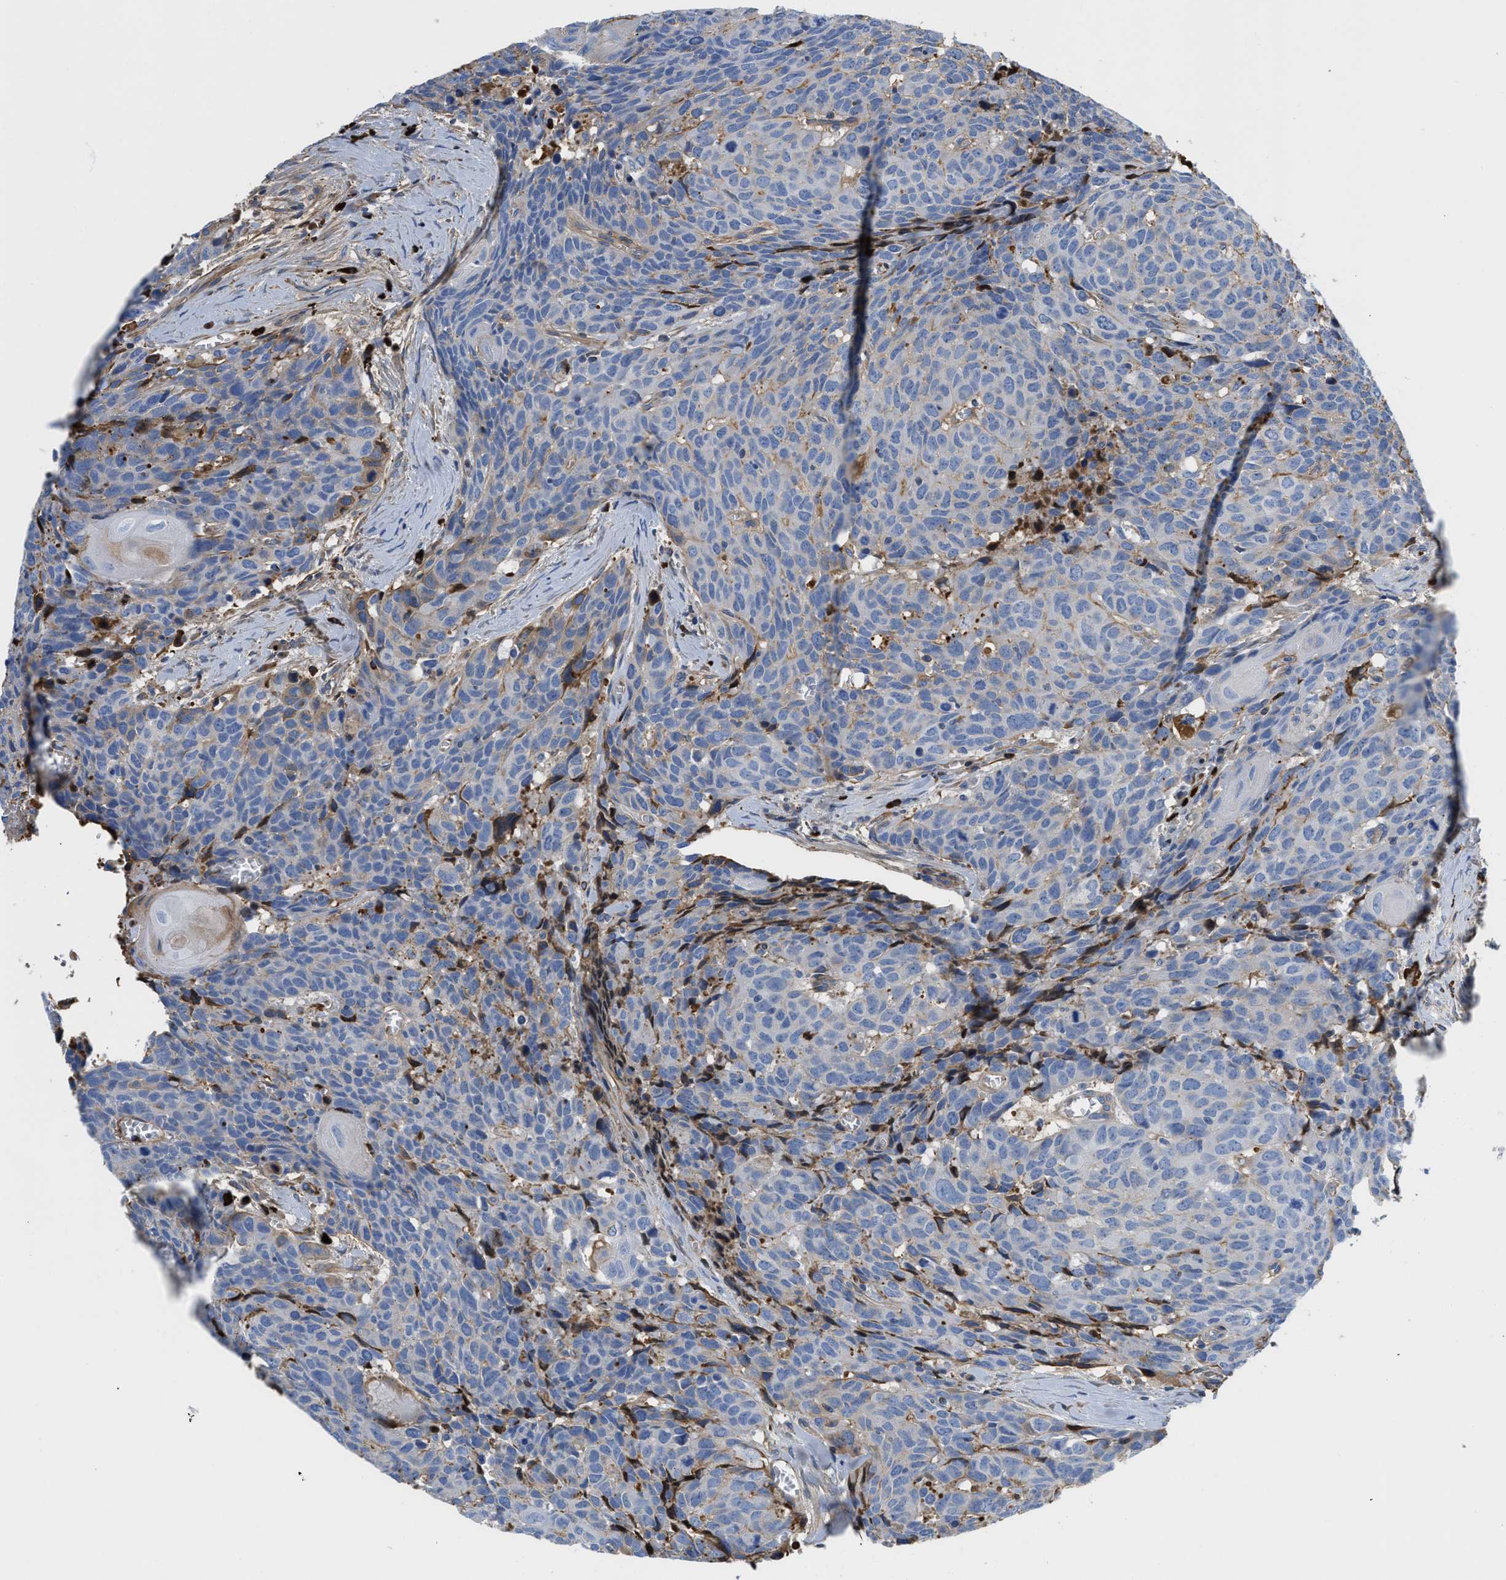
{"staining": {"intensity": "negative", "quantity": "none", "location": "none"}, "tissue": "head and neck cancer", "cell_type": "Tumor cells", "image_type": "cancer", "snomed": [{"axis": "morphology", "description": "Squamous cell carcinoma, NOS"}, {"axis": "topography", "description": "Head-Neck"}], "caption": "Tumor cells are negative for brown protein staining in head and neck squamous cell carcinoma.", "gene": "HSPG2", "patient": {"sex": "male", "age": 66}}